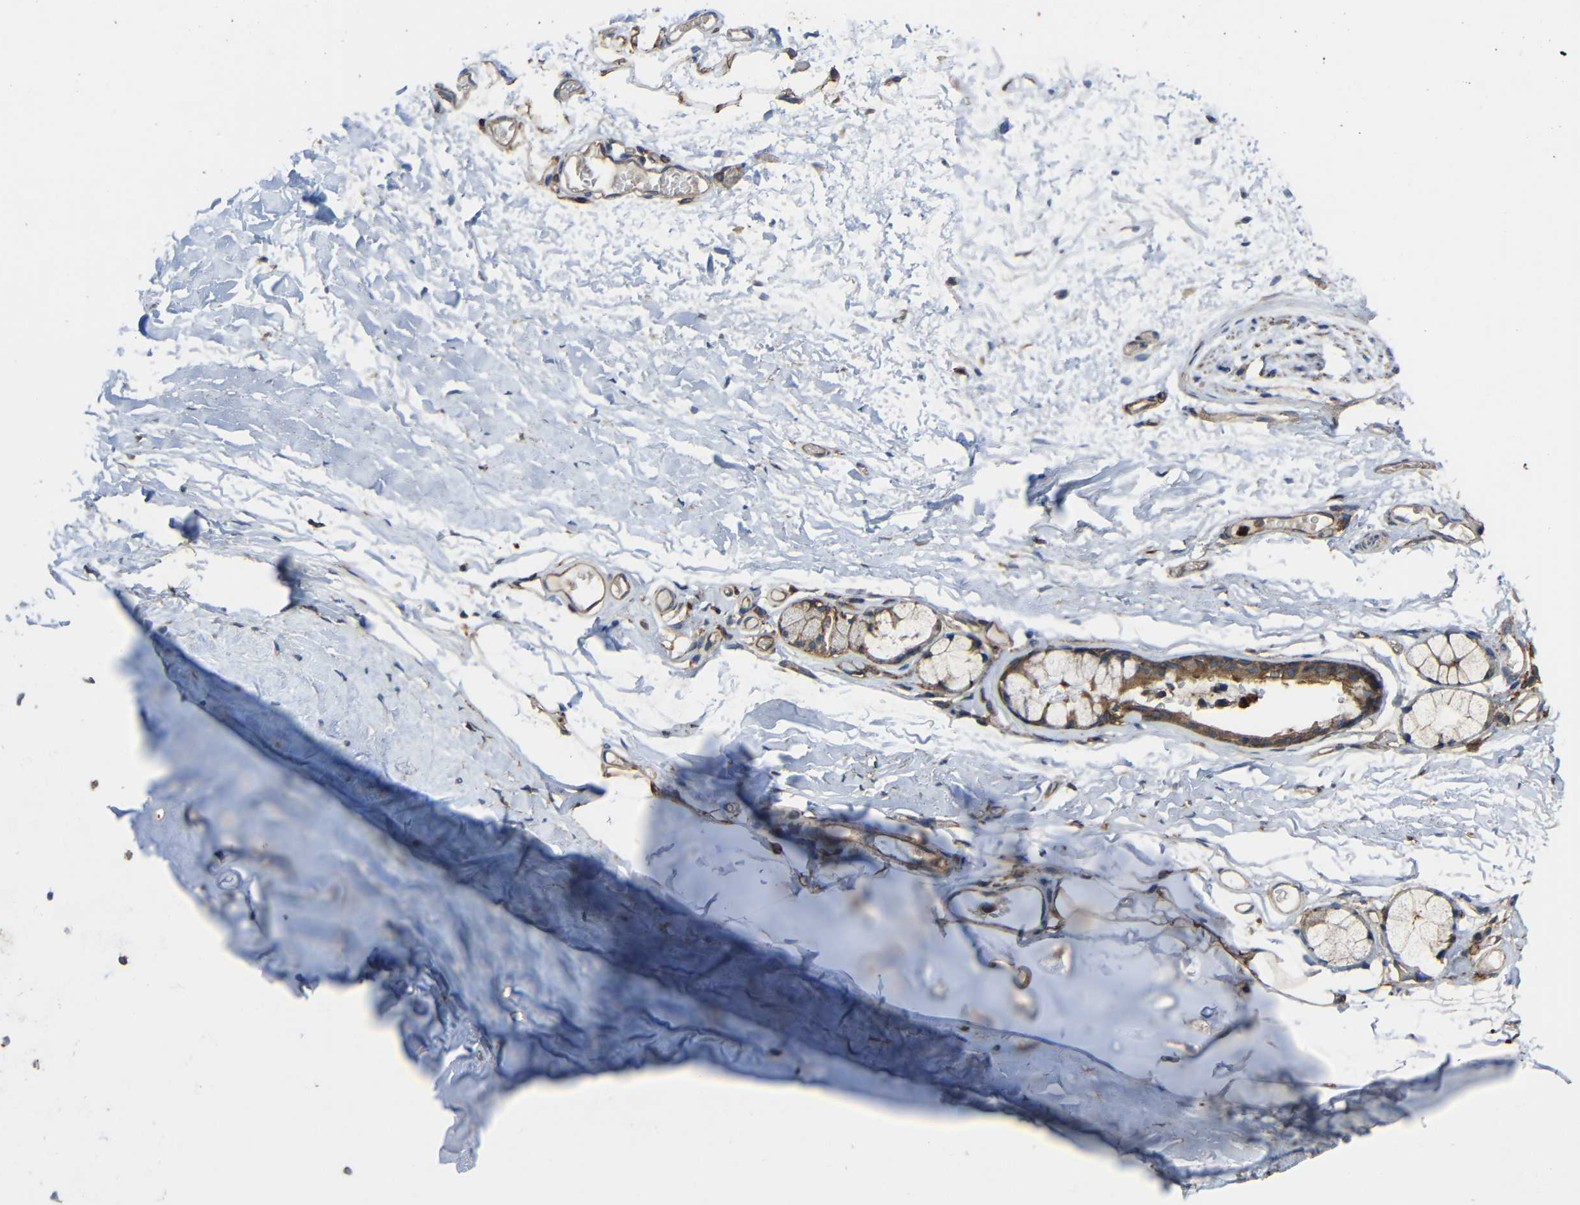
{"staining": {"intensity": "moderate", "quantity": ">75%", "location": "cytoplasmic/membranous"}, "tissue": "adipose tissue", "cell_type": "Adipocytes", "image_type": "normal", "snomed": [{"axis": "morphology", "description": "Normal tissue, NOS"}, {"axis": "topography", "description": "Bronchus"}], "caption": "Human adipose tissue stained for a protein (brown) reveals moderate cytoplasmic/membranous positive expression in about >75% of adipocytes.", "gene": "TREM2", "patient": {"sex": "female", "age": 73}}